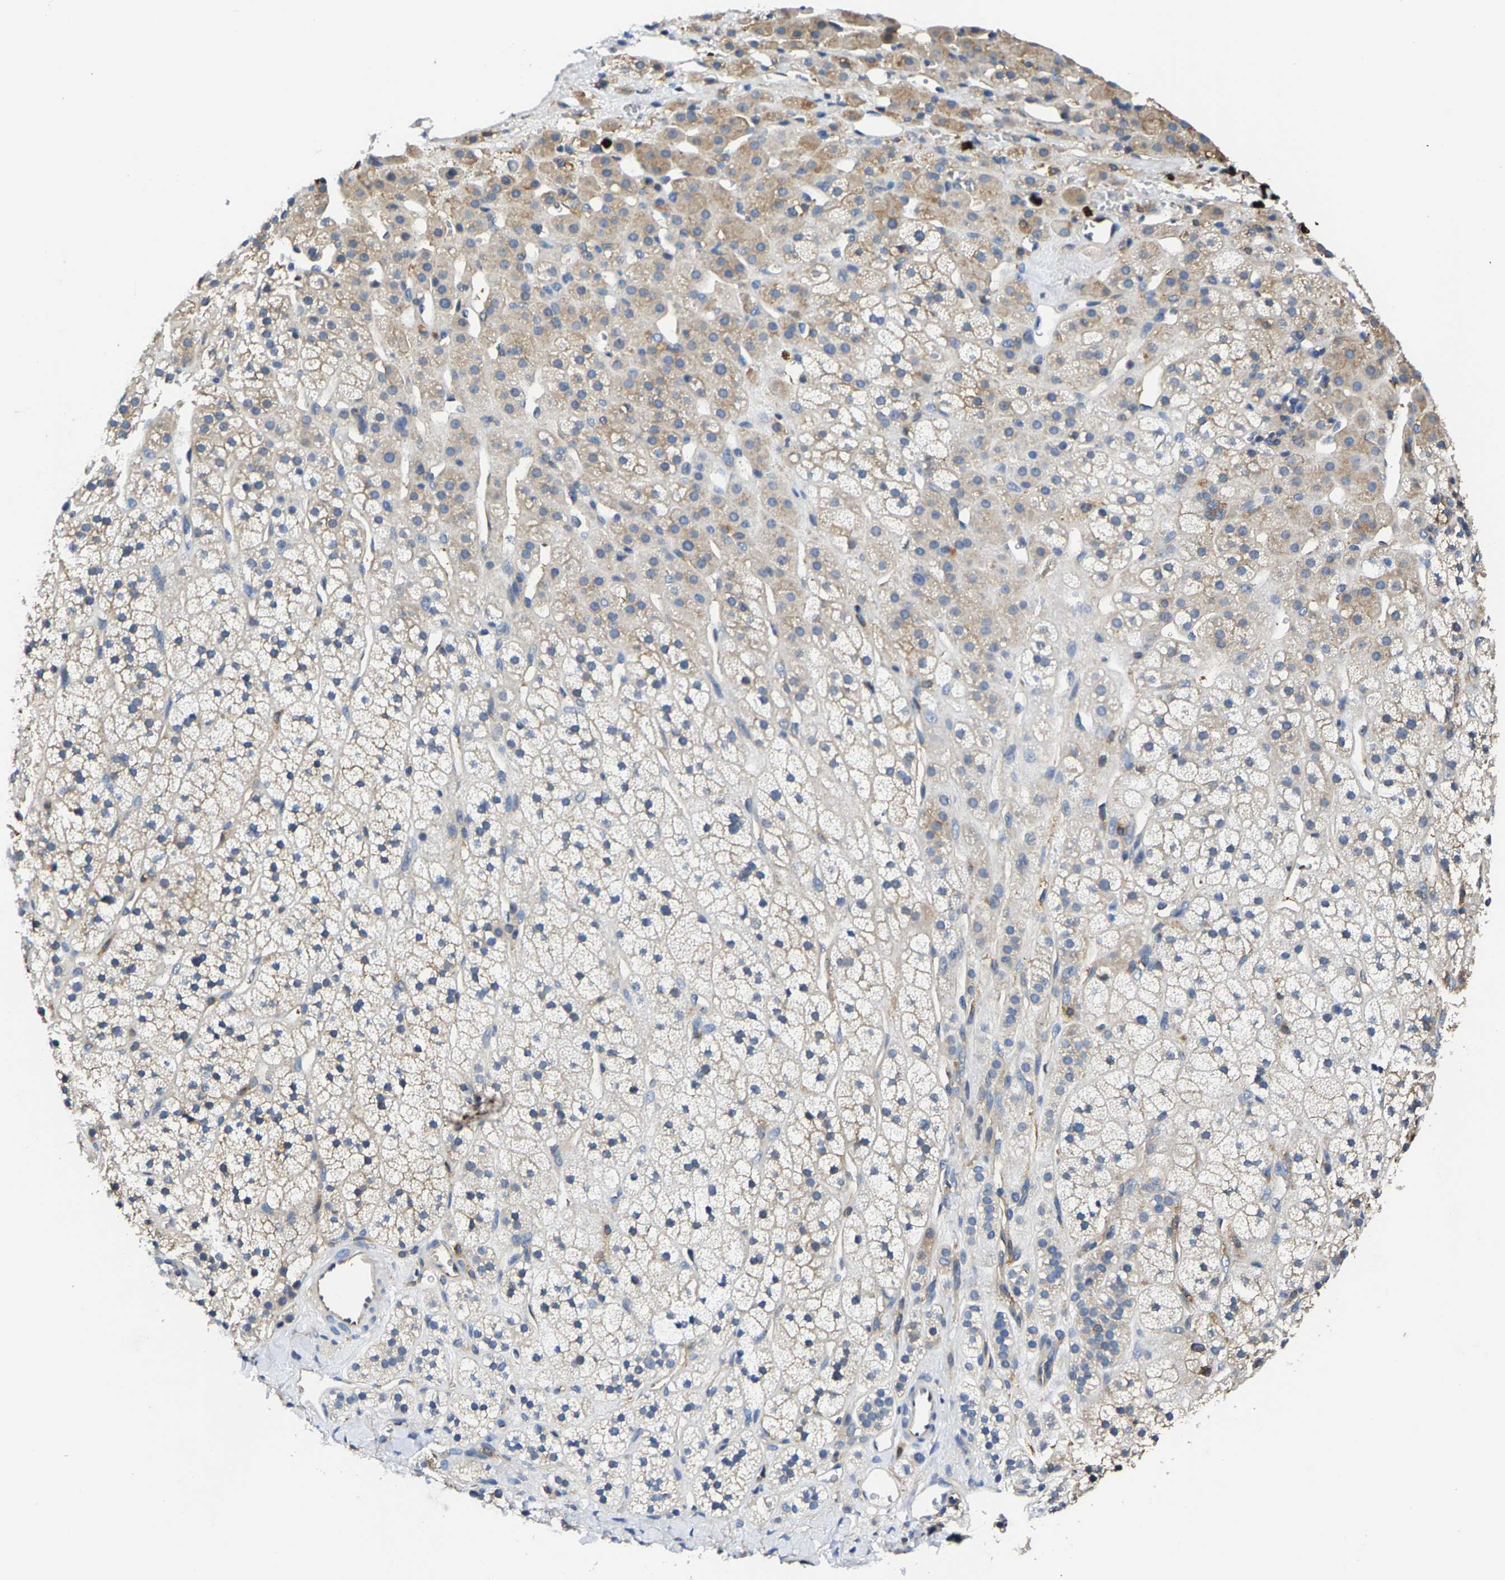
{"staining": {"intensity": "weak", "quantity": "25%-75%", "location": "cytoplasmic/membranous"}, "tissue": "adrenal gland", "cell_type": "Glandular cells", "image_type": "normal", "snomed": [{"axis": "morphology", "description": "Normal tissue, NOS"}, {"axis": "topography", "description": "Adrenal gland"}], "caption": "Immunohistochemical staining of benign human adrenal gland demonstrates 25%-75% levels of weak cytoplasmic/membranous protein positivity in approximately 25%-75% of glandular cells. (DAB (3,3'-diaminobenzidine) IHC with brightfield microscopy, high magnification).", "gene": "TRAF6", "patient": {"sex": "male", "age": 56}}